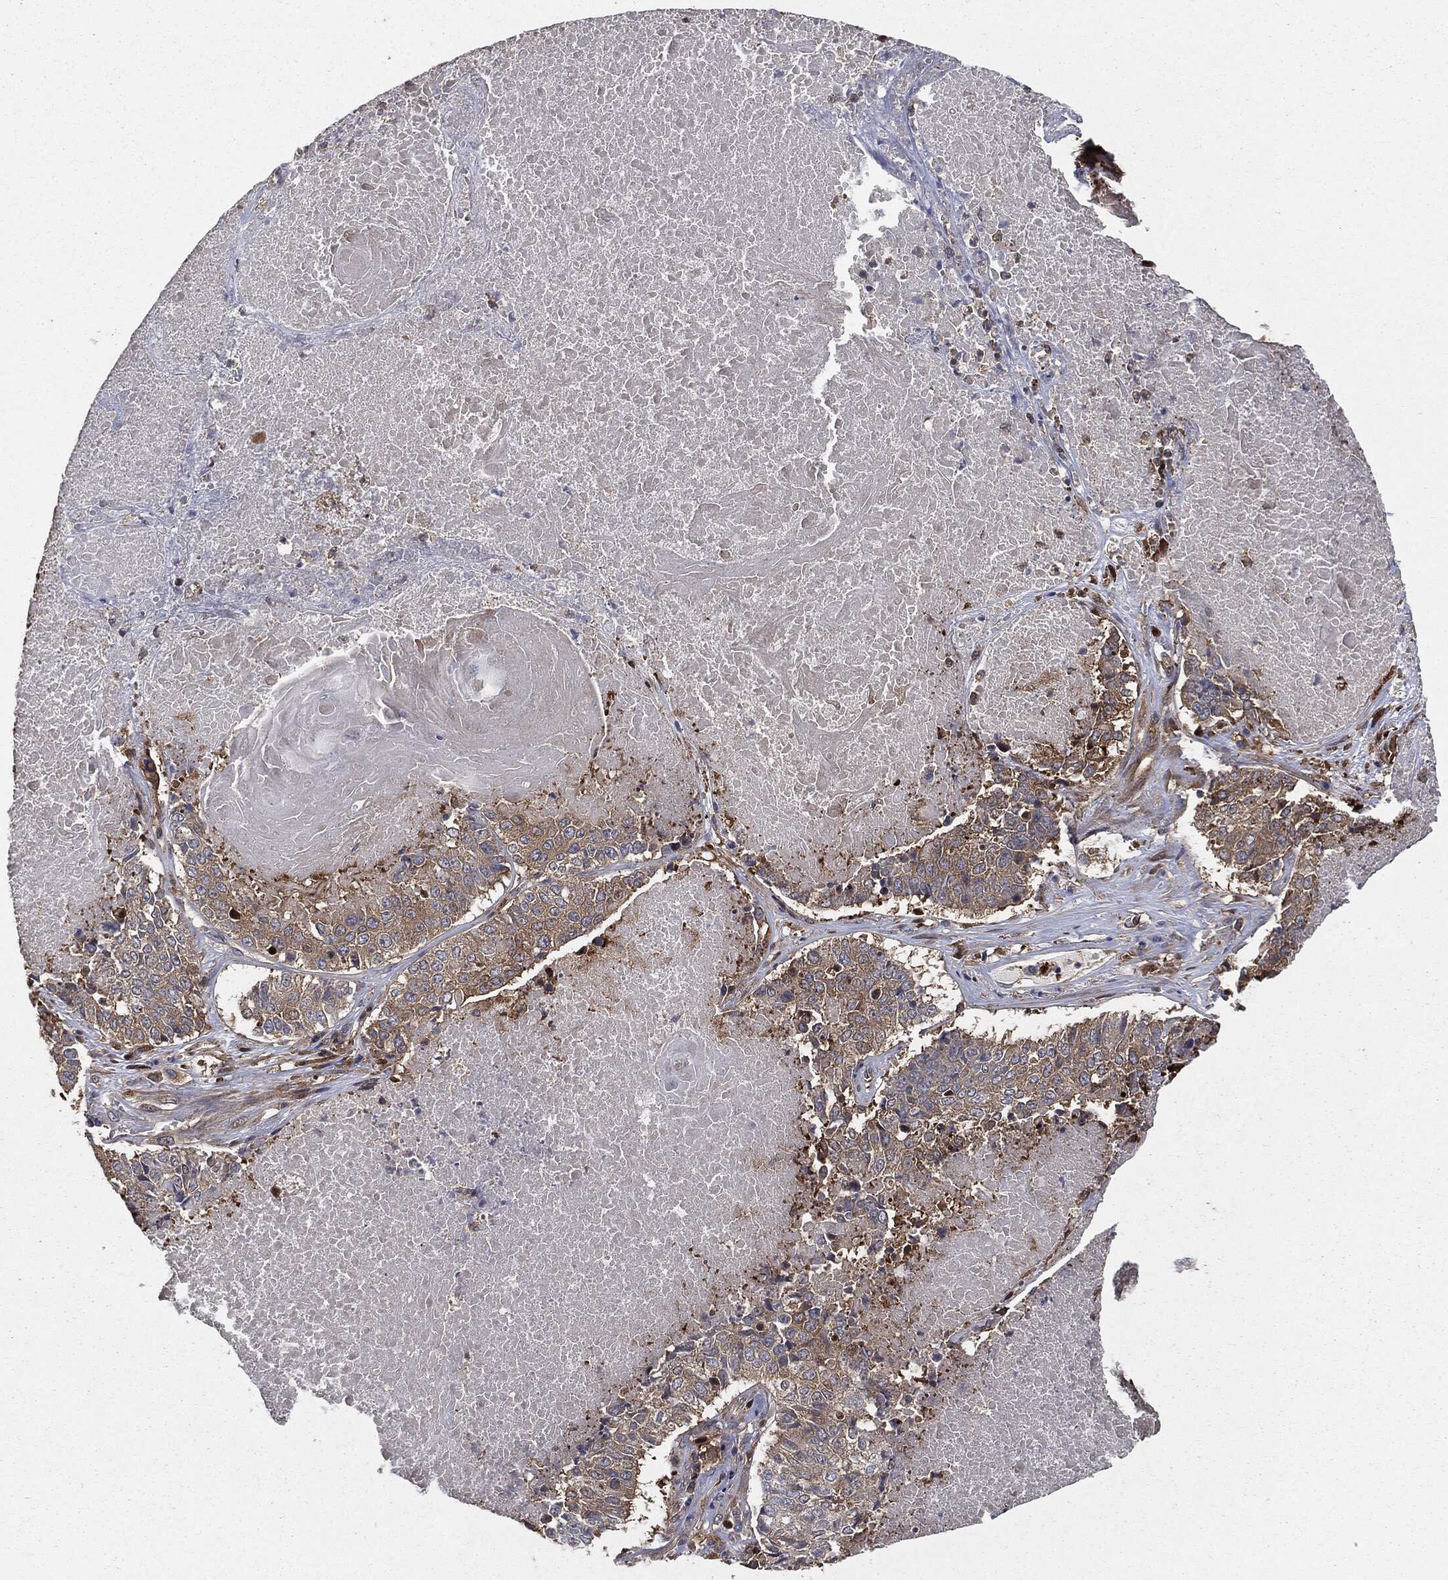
{"staining": {"intensity": "weak", "quantity": "<25%", "location": "cytoplasmic/membranous"}, "tissue": "lung cancer", "cell_type": "Tumor cells", "image_type": "cancer", "snomed": [{"axis": "morphology", "description": "Squamous cell carcinoma, NOS"}, {"axis": "topography", "description": "Lung"}], "caption": "Immunohistochemistry histopathology image of human lung cancer (squamous cell carcinoma) stained for a protein (brown), which shows no positivity in tumor cells. (DAB immunohistochemistry with hematoxylin counter stain).", "gene": "GNB5", "patient": {"sex": "male", "age": 64}}